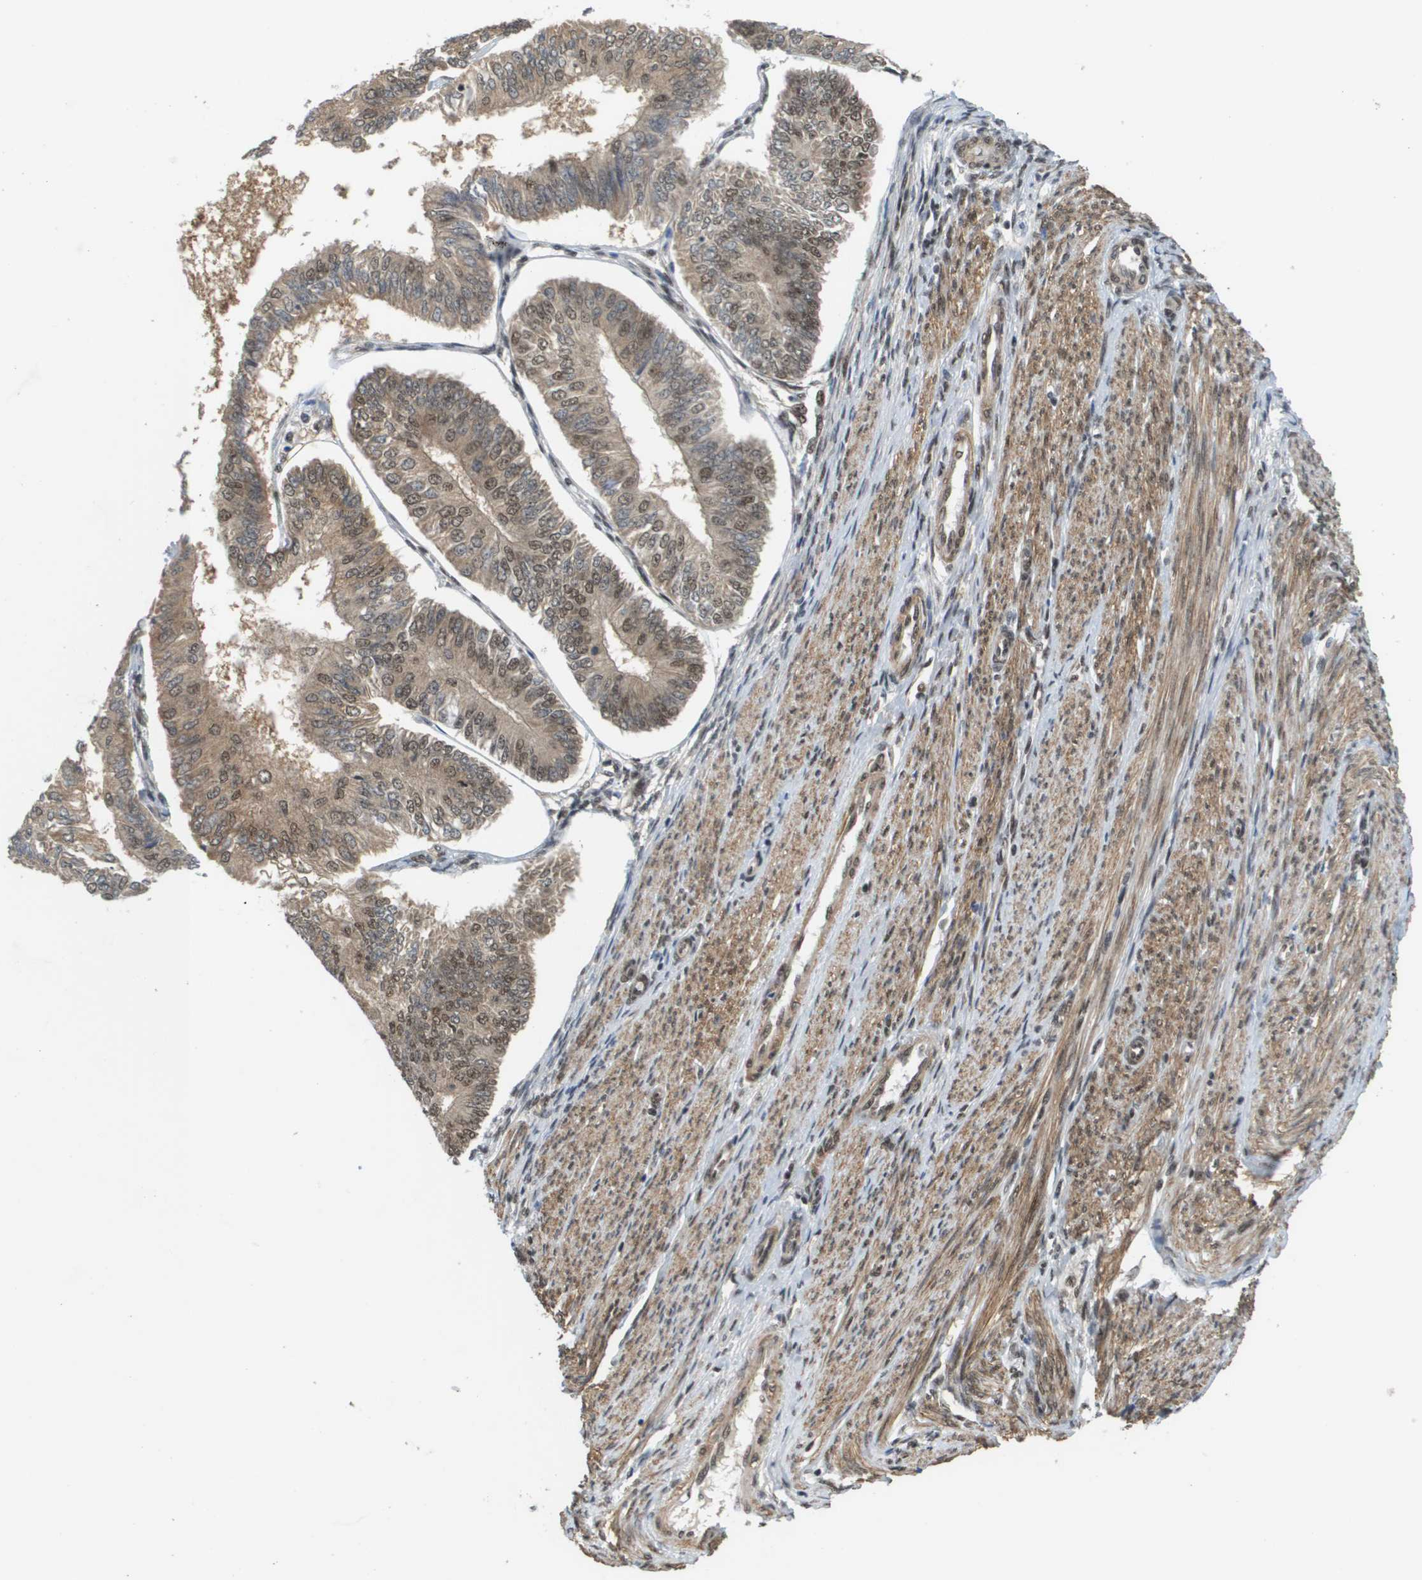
{"staining": {"intensity": "weak", "quantity": "25%-75%", "location": "cytoplasmic/membranous,nuclear"}, "tissue": "endometrial cancer", "cell_type": "Tumor cells", "image_type": "cancer", "snomed": [{"axis": "morphology", "description": "Adenocarcinoma, NOS"}, {"axis": "topography", "description": "Endometrium"}], "caption": "Immunohistochemistry (IHC) histopathology image of endometrial cancer stained for a protein (brown), which reveals low levels of weak cytoplasmic/membranous and nuclear staining in about 25%-75% of tumor cells.", "gene": "PRCC", "patient": {"sex": "female", "age": 58}}